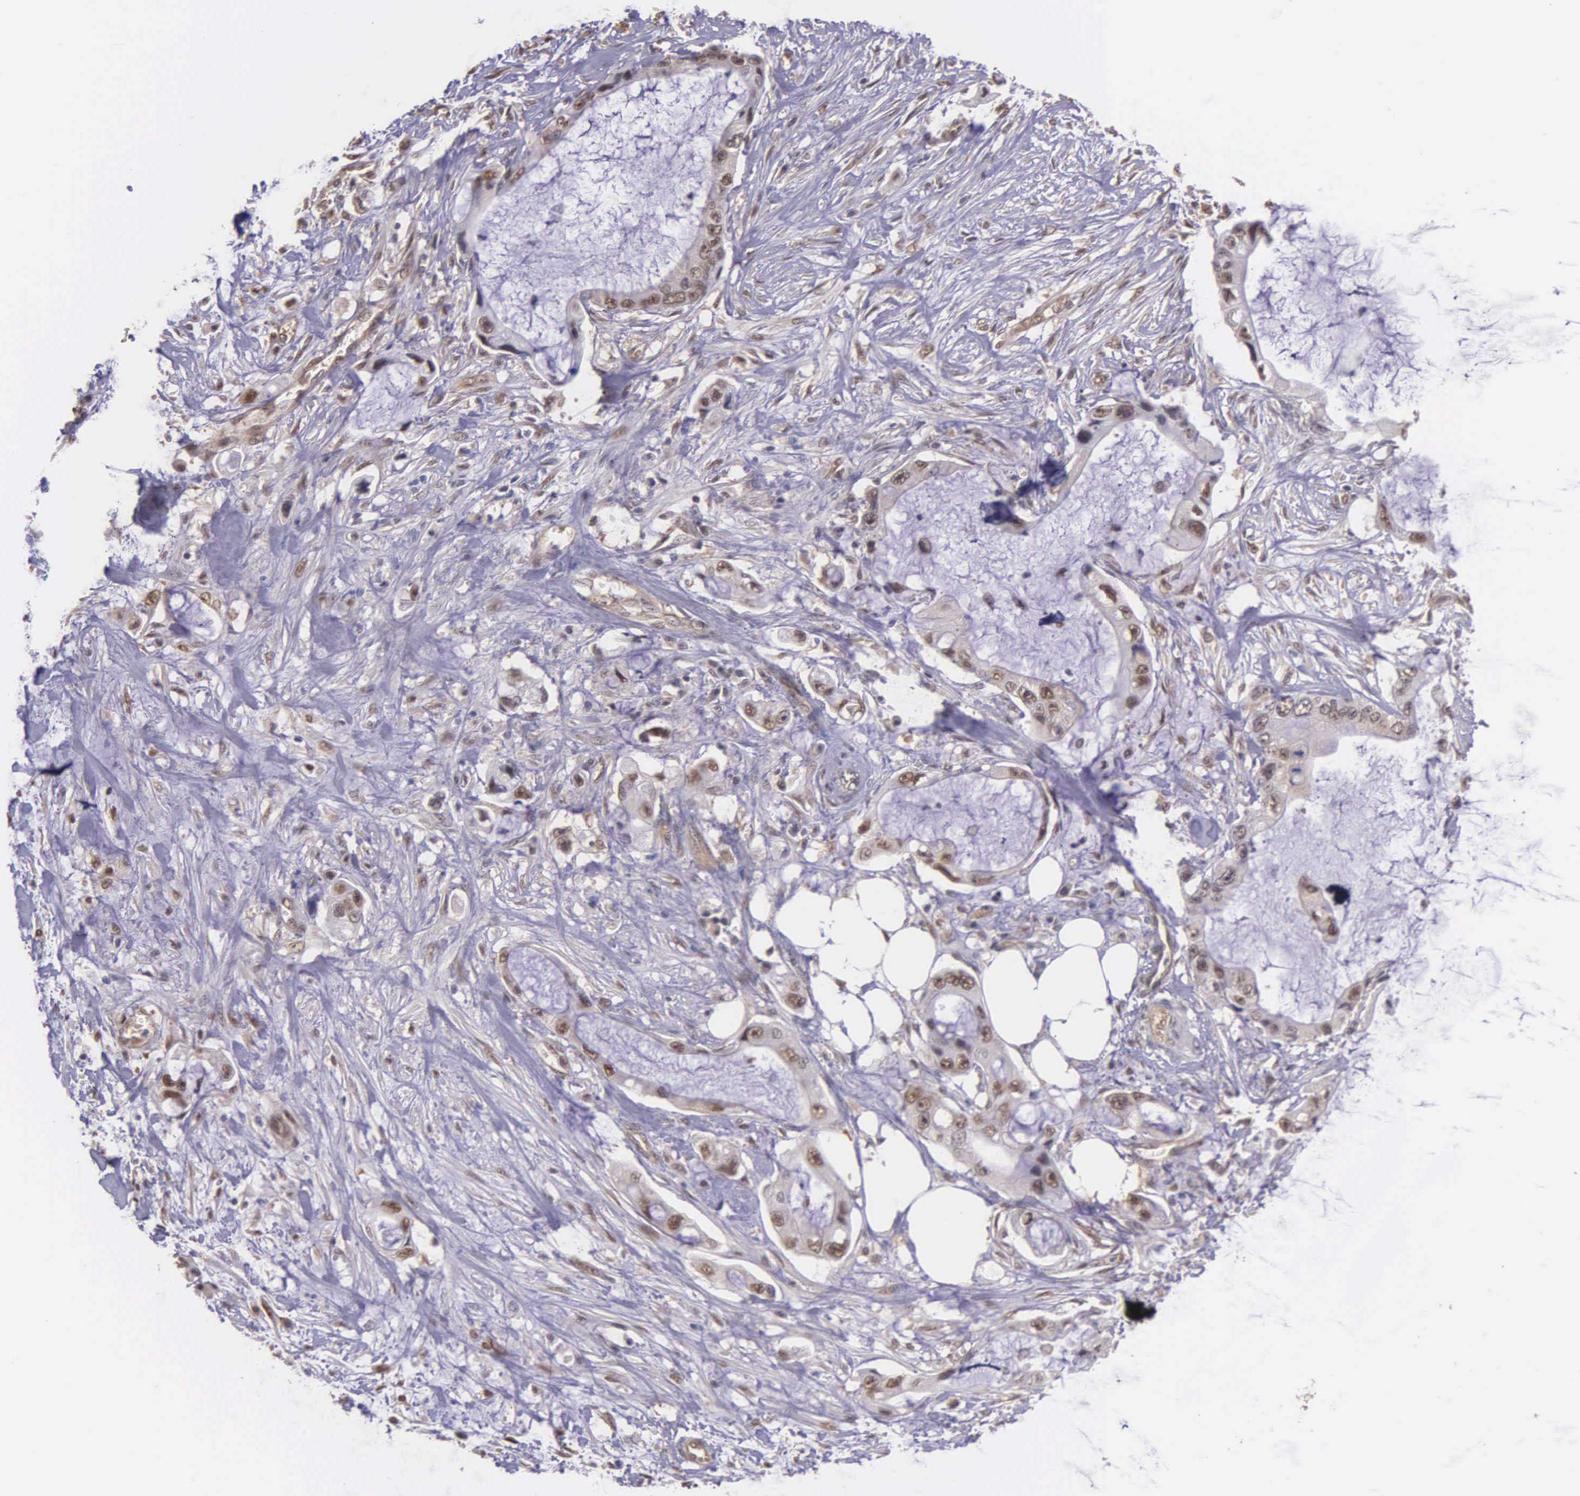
{"staining": {"intensity": "weak", "quantity": "25%-75%", "location": "cytoplasmic/membranous,nuclear"}, "tissue": "pancreatic cancer", "cell_type": "Tumor cells", "image_type": "cancer", "snomed": [{"axis": "morphology", "description": "Adenocarcinoma, NOS"}, {"axis": "topography", "description": "Pancreas"}, {"axis": "topography", "description": "Stomach, upper"}], "caption": "Immunohistochemistry (IHC) staining of pancreatic adenocarcinoma, which demonstrates low levels of weak cytoplasmic/membranous and nuclear staining in about 25%-75% of tumor cells indicating weak cytoplasmic/membranous and nuclear protein staining. The staining was performed using DAB (3,3'-diaminobenzidine) (brown) for protein detection and nuclei were counterstained in hematoxylin (blue).", "gene": "PSMC1", "patient": {"sex": "male", "age": 77}}